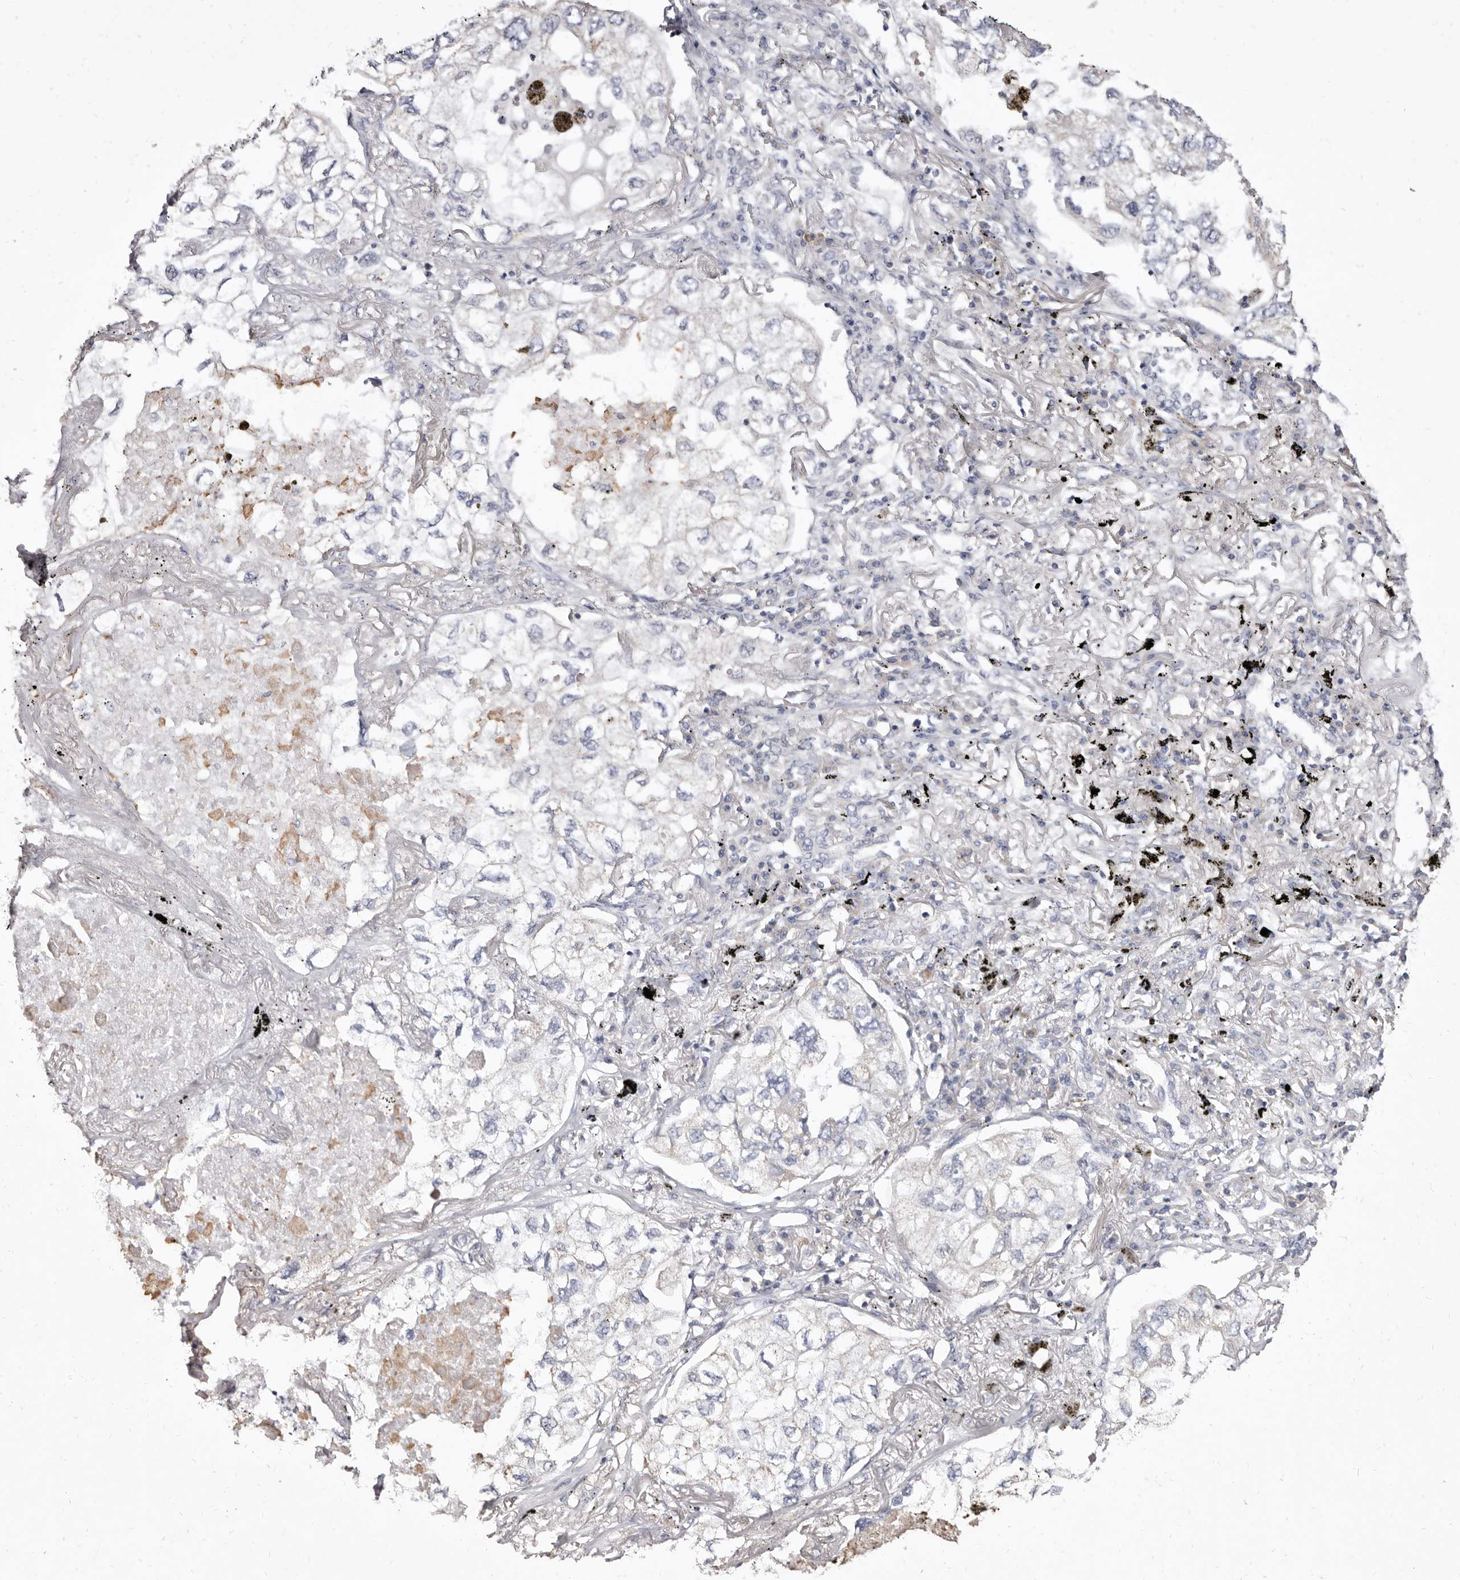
{"staining": {"intensity": "negative", "quantity": "none", "location": "none"}, "tissue": "lung cancer", "cell_type": "Tumor cells", "image_type": "cancer", "snomed": [{"axis": "morphology", "description": "Adenocarcinoma, NOS"}, {"axis": "topography", "description": "Lung"}], "caption": "The histopathology image reveals no significant expression in tumor cells of lung cancer (adenocarcinoma). The staining was performed using DAB (3,3'-diaminobenzidine) to visualize the protein expression in brown, while the nuclei were stained in blue with hematoxylin (Magnification: 20x).", "gene": "CYP2E1", "patient": {"sex": "male", "age": 65}}